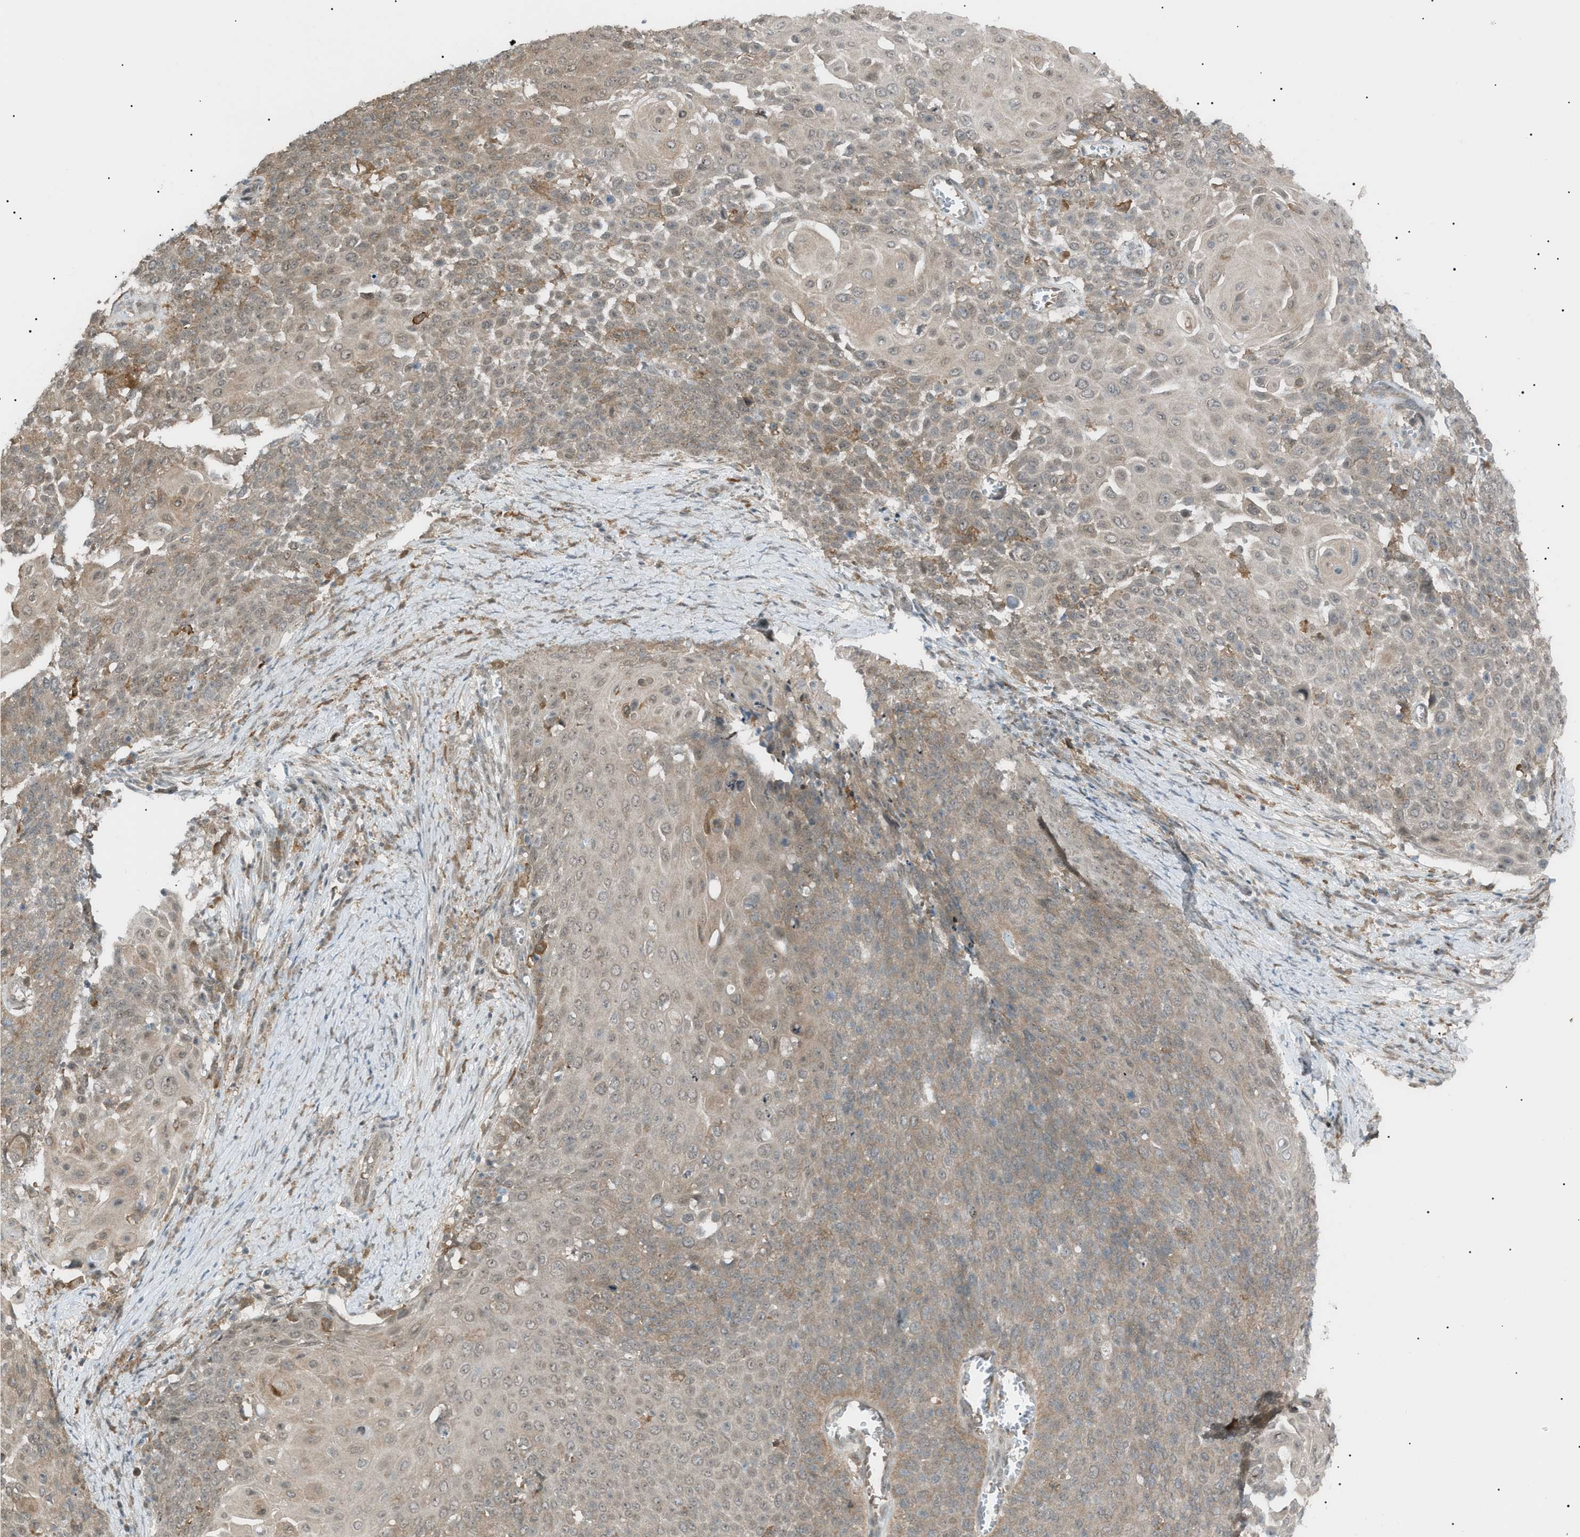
{"staining": {"intensity": "weak", "quantity": ">75%", "location": "cytoplasmic/membranous,nuclear"}, "tissue": "cervical cancer", "cell_type": "Tumor cells", "image_type": "cancer", "snomed": [{"axis": "morphology", "description": "Squamous cell carcinoma, NOS"}, {"axis": "topography", "description": "Cervix"}], "caption": "A photomicrograph of human cervical cancer stained for a protein displays weak cytoplasmic/membranous and nuclear brown staining in tumor cells. Nuclei are stained in blue.", "gene": "LPIN2", "patient": {"sex": "female", "age": 39}}